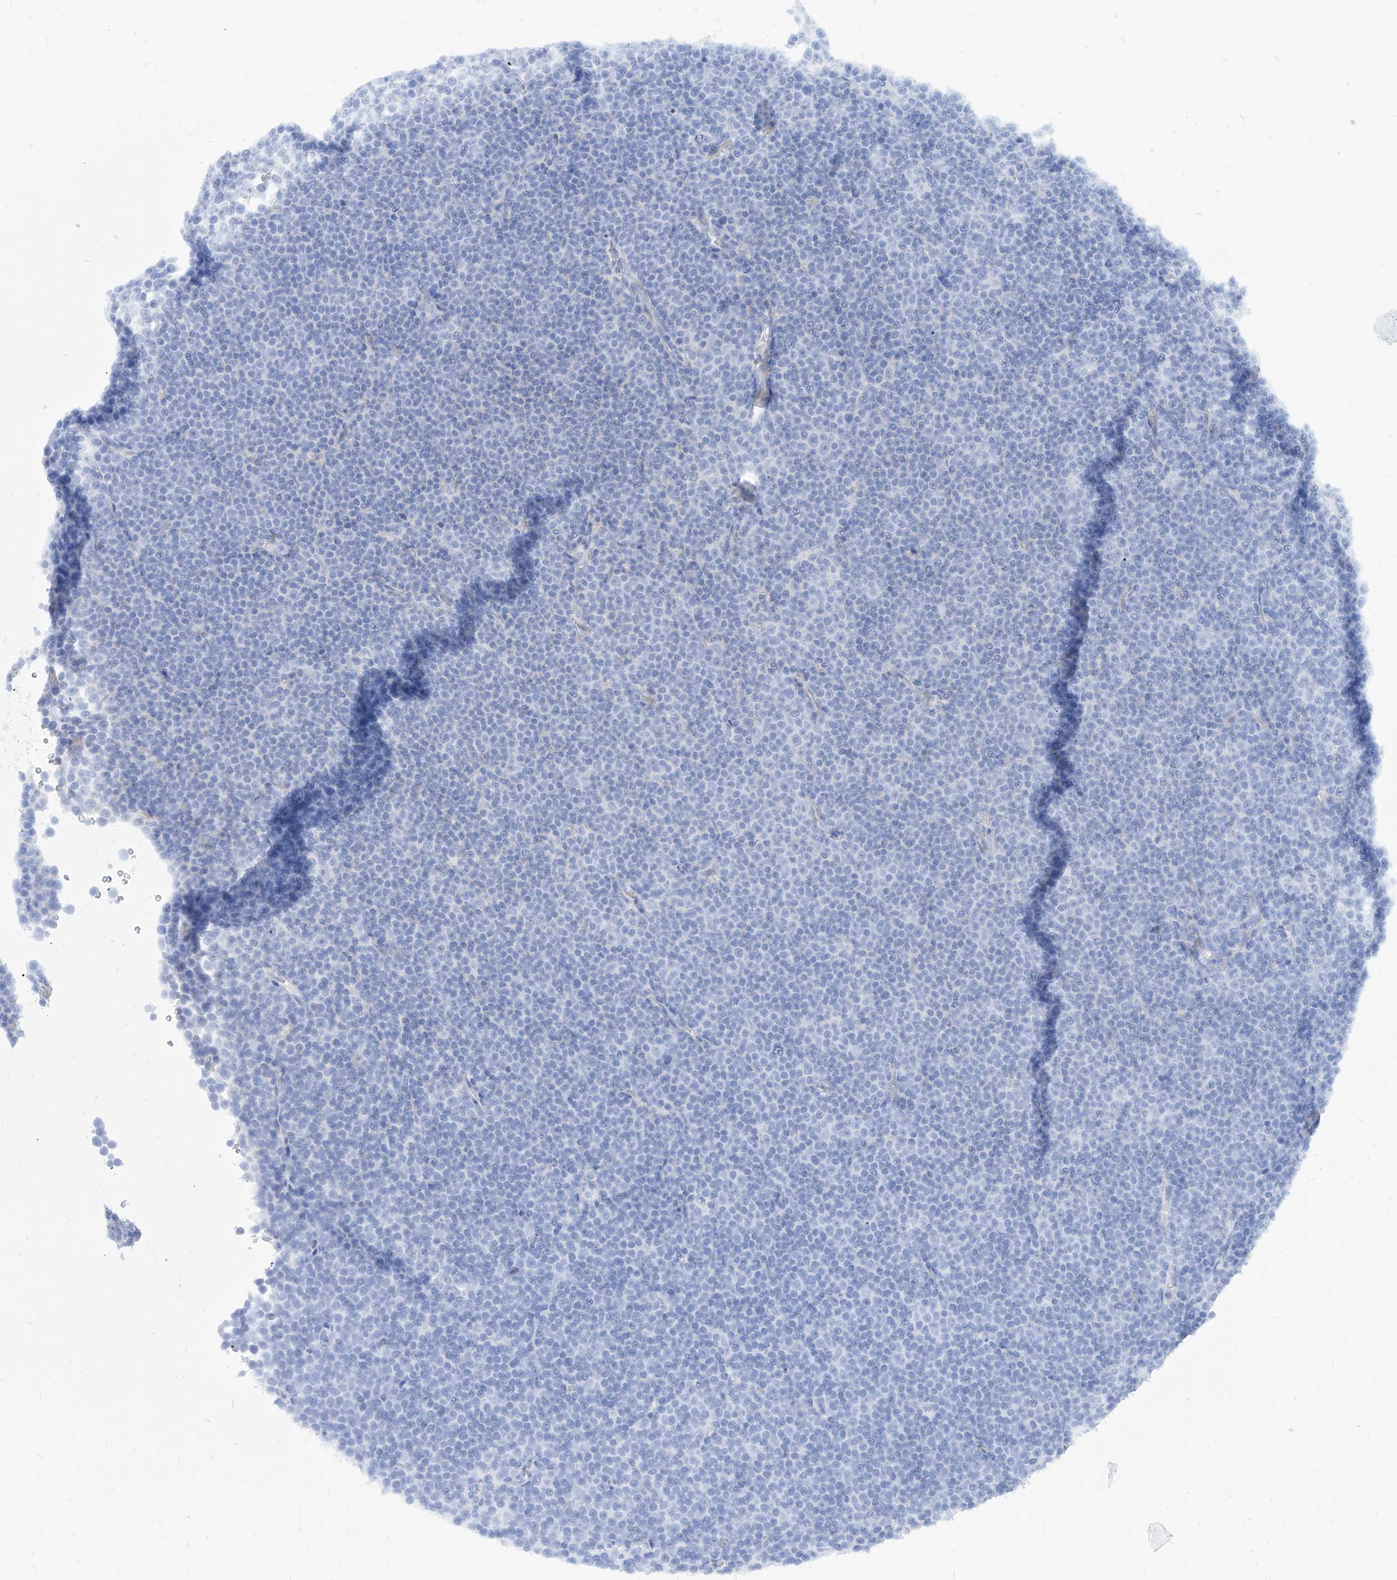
{"staining": {"intensity": "negative", "quantity": "none", "location": "none"}, "tissue": "lymphoma", "cell_type": "Tumor cells", "image_type": "cancer", "snomed": [{"axis": "morphology", "description": "Malignant lymphoma, non-Hodgkin's type, Low grade"}, {"axis": "topography", "description": "Lymph node"}], "caption": "Photomicrograph shows no protein staining in tumor cells of lymphoma tissue.", "gene": "PDXK", "patient": {"sex": "female", "age": 67}}